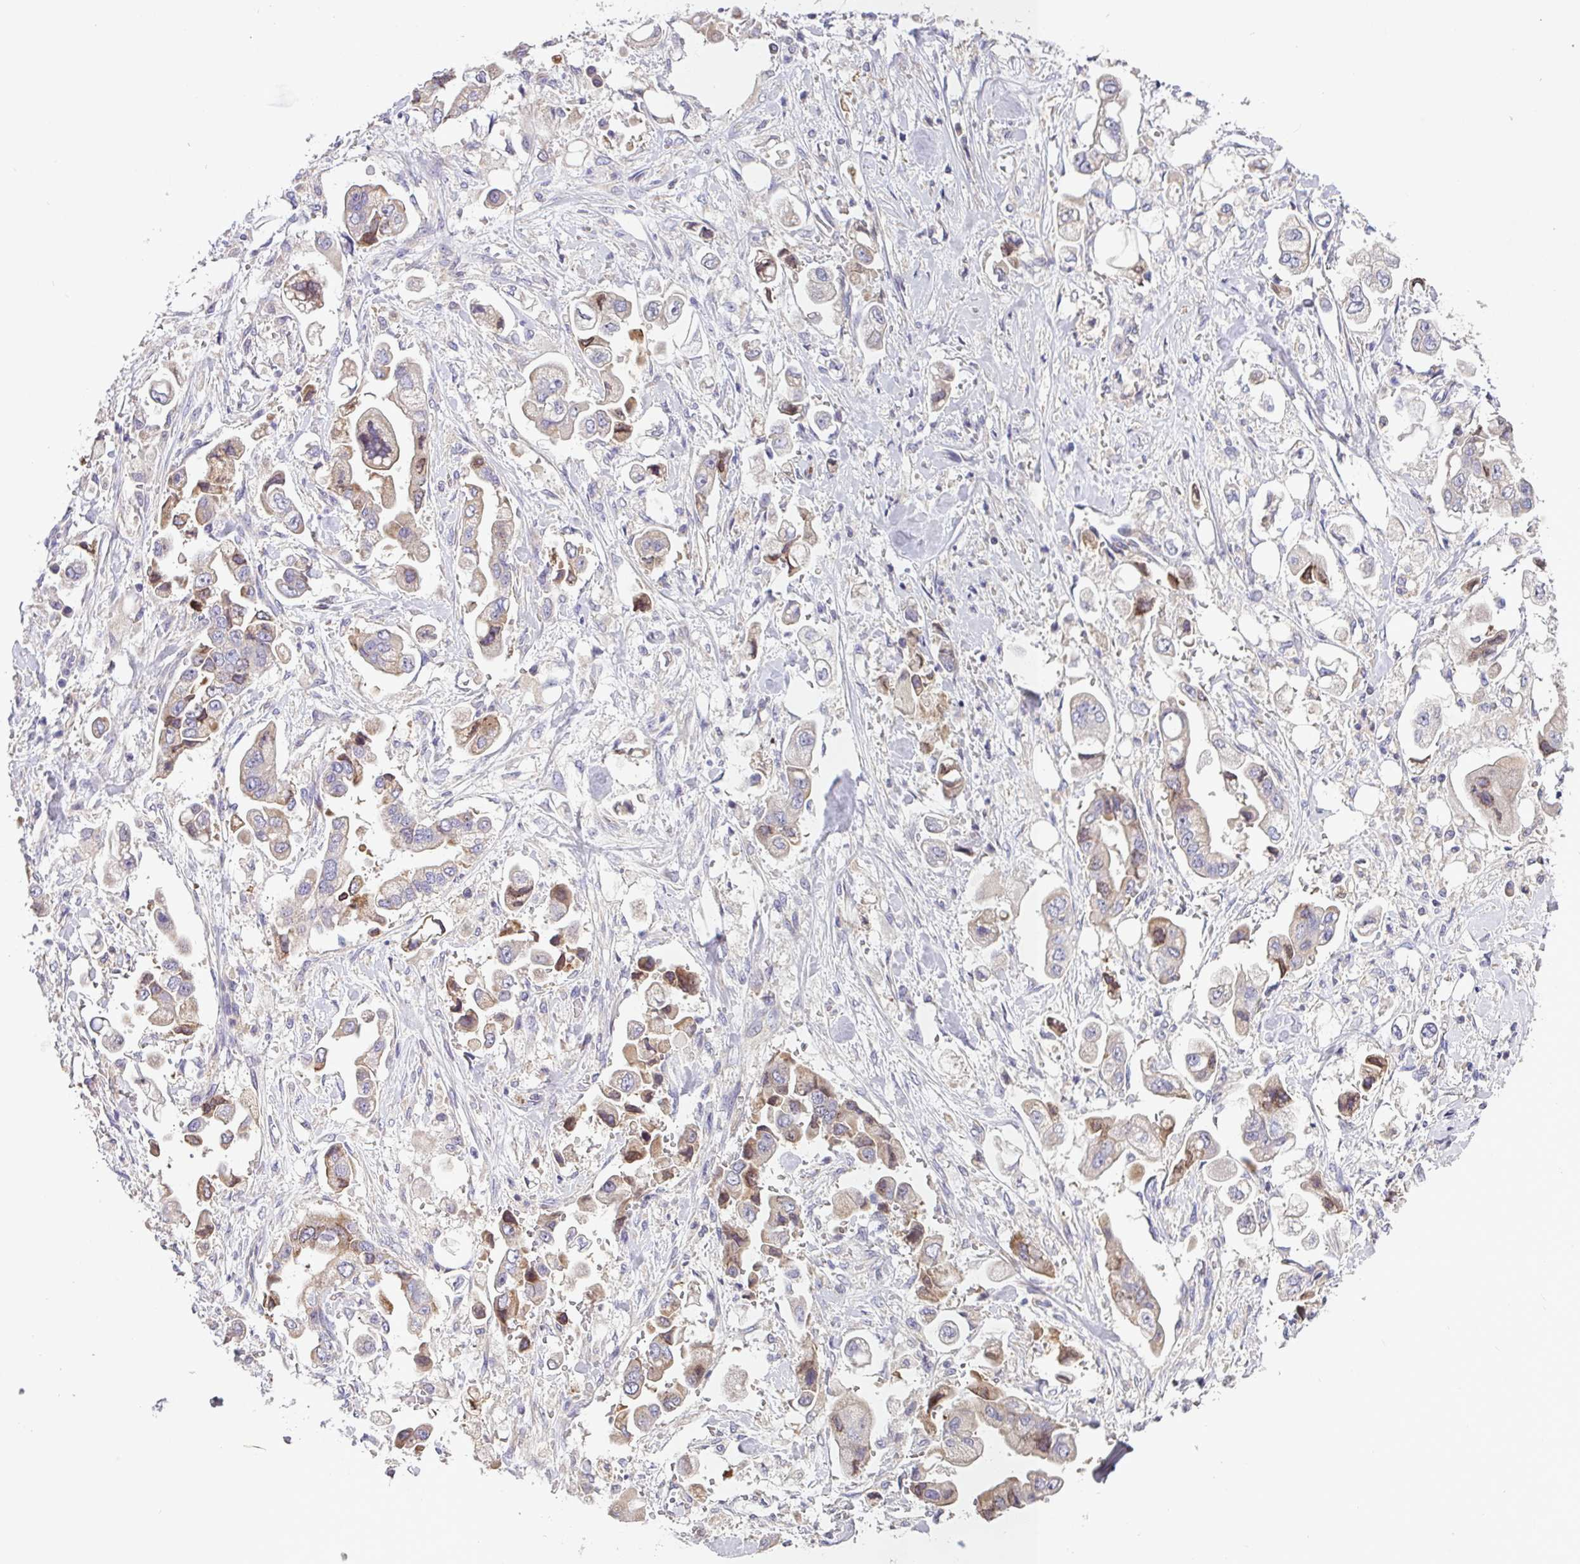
{"staining": {"intensity": "moderate", "quantity": "<25%", "location": "cytoplasmic/membranous"}, "tissue": "stomach cancer", "cell_type": "Tumor cells", "image_type": "cancer", "snomed": [{"axis": "morphology", "description": "Adenocarcinoma, NOS"}, {"axis": "topography", "description": "Stomach"}], "caption": "Moderate cytoplasmic/membranous positivity for a protein is seen in approximately <25% of tumor cells of stomach cancer using IHC.", "gene": "SFTPB", "patient": {"sex": "male", "age": 62}}